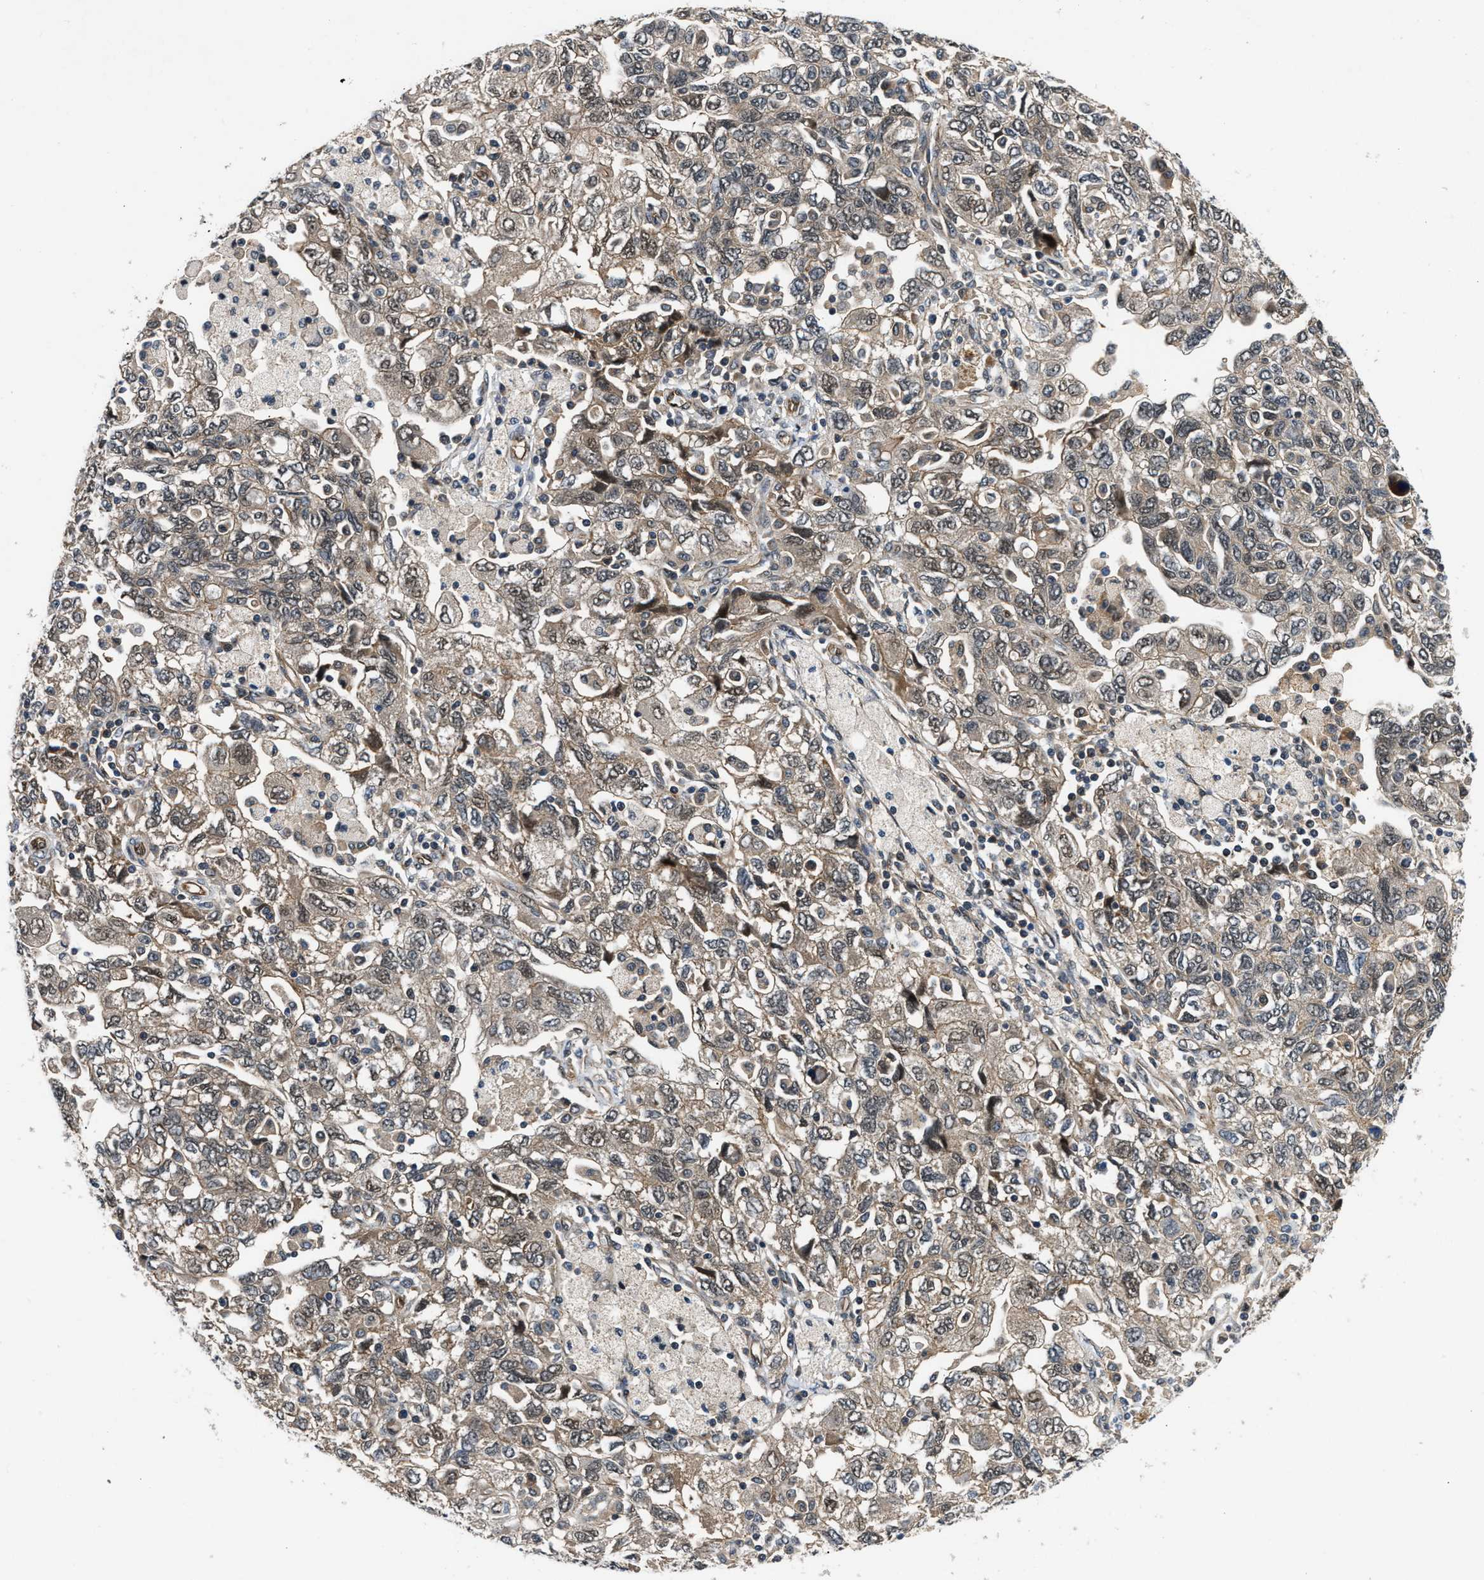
{"staining": {"intensity": "weak", "quantity": ">75%", "location": "cytoplasmic/membranous"}, "tissue": "ovarian cancer", "cell_type": "Tumor cells", "image_type": "cancer", "snomed": [{"axis": "morphology", "description": "Carcinoma, NOS"}, {"axis": "morphology", "description": "Cystadenocarcinoma, serous, NOS"}, {"axis": "topography", "description": "Ovary"}], "caption": "Serous cystadenocarcinoma (ovarian) tissue demonstrates weak cytoplasmic/membranous expression in approximately >75% of tumor cells, visualized by immunohistochemistry.", "gene": "COPS2", "patient": {"sex": "female", "age": 69}}